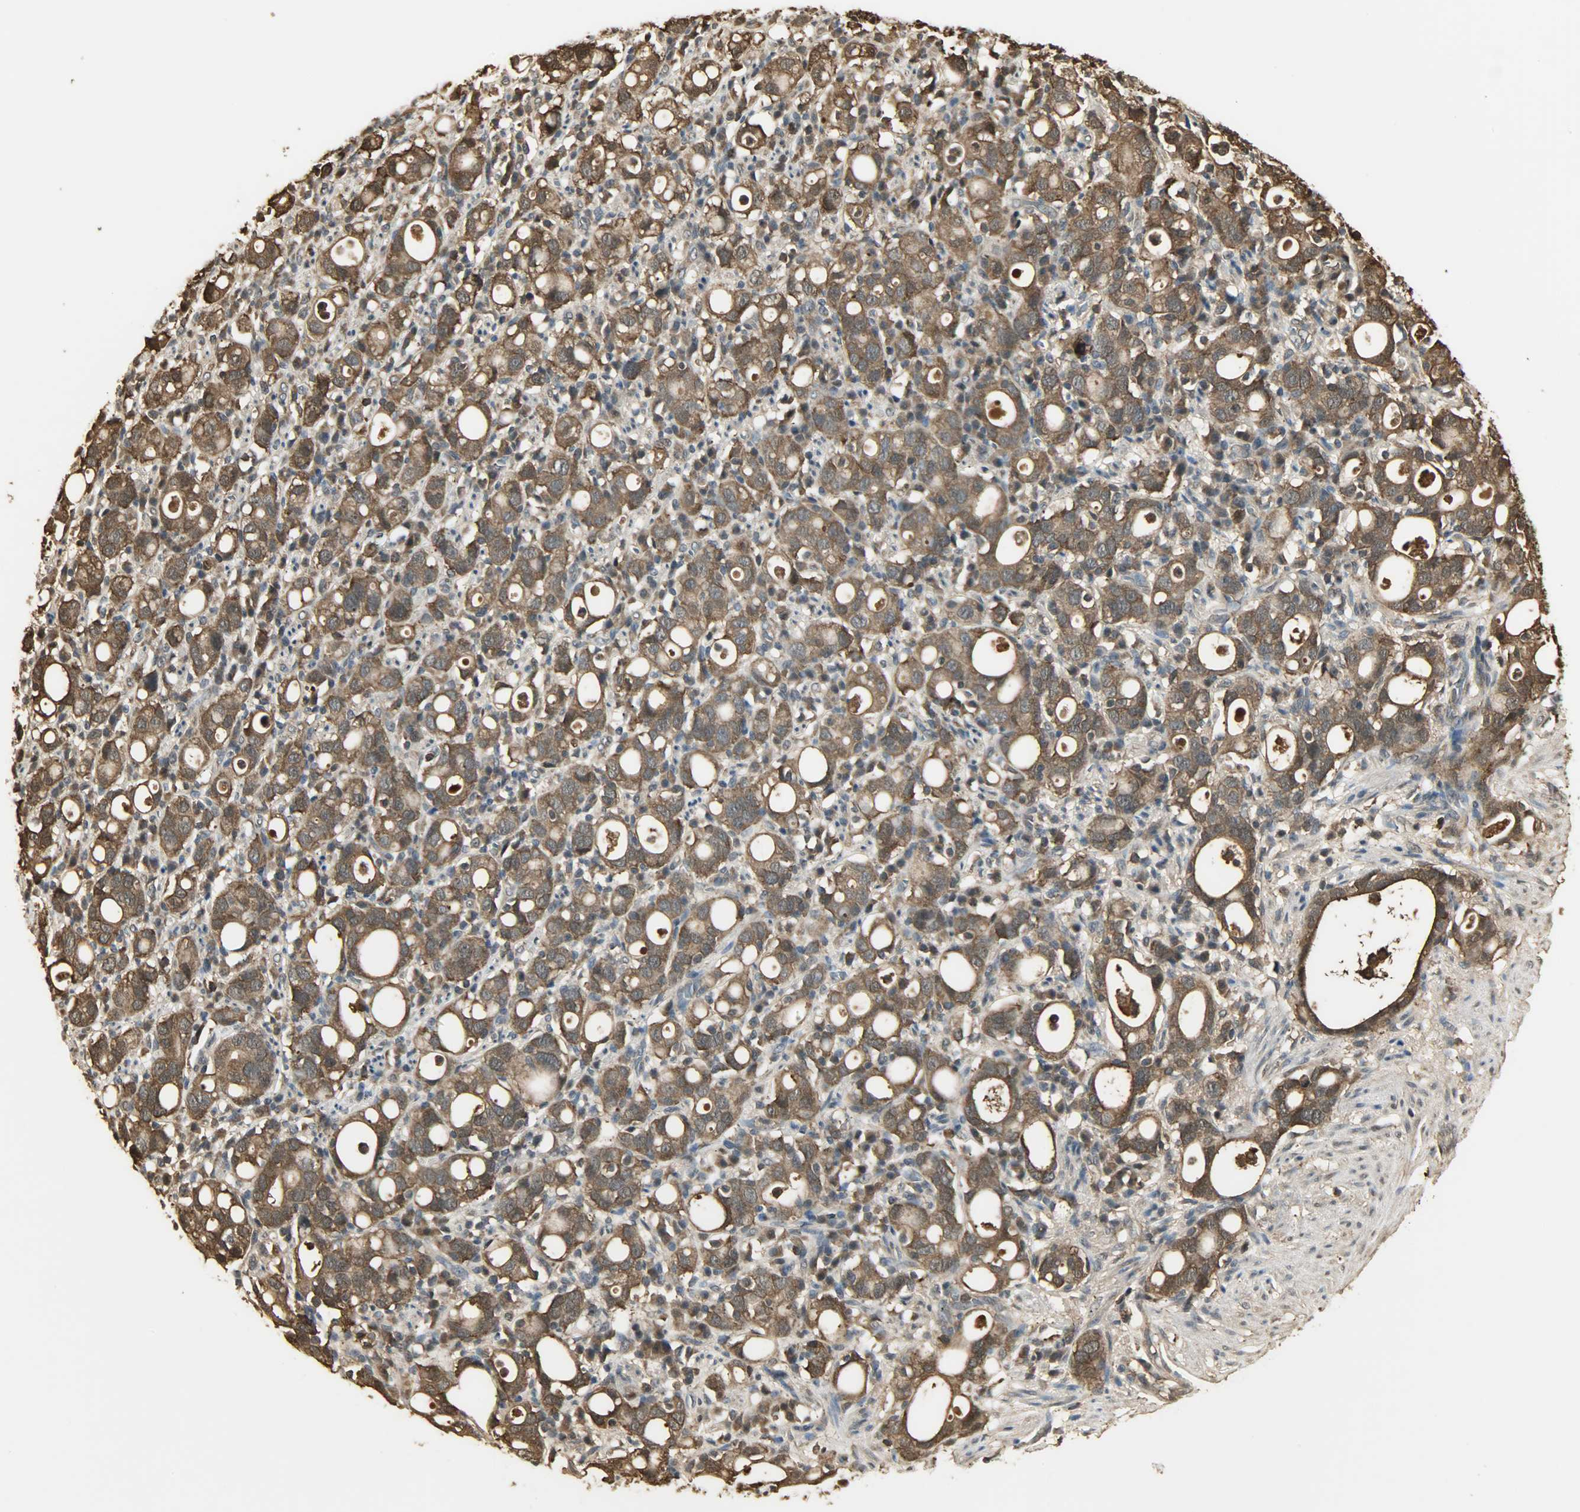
{"staining": {"intensity": "strong", "quantity": ">75%", "location": "cytoplasmic/membranous"}, "tissue": "stomach cancer", "cell_type": "Tumor cells", "image_type": "cancer", "snomed": [{"axis": "morphology", "description": "Adenocarcinoma, NOS"}, {"axis": "topography", "description": "Stomach"}], "caption": "IHC (DAB) staining of stomach cancer exhibits strong cytoplasmic/membranous protein staining in approximately >75% of tumor cells. Nuclei are stained in blue.", "gene": "YWHAZ", "patient": {"sex": "female", "age": 75}}